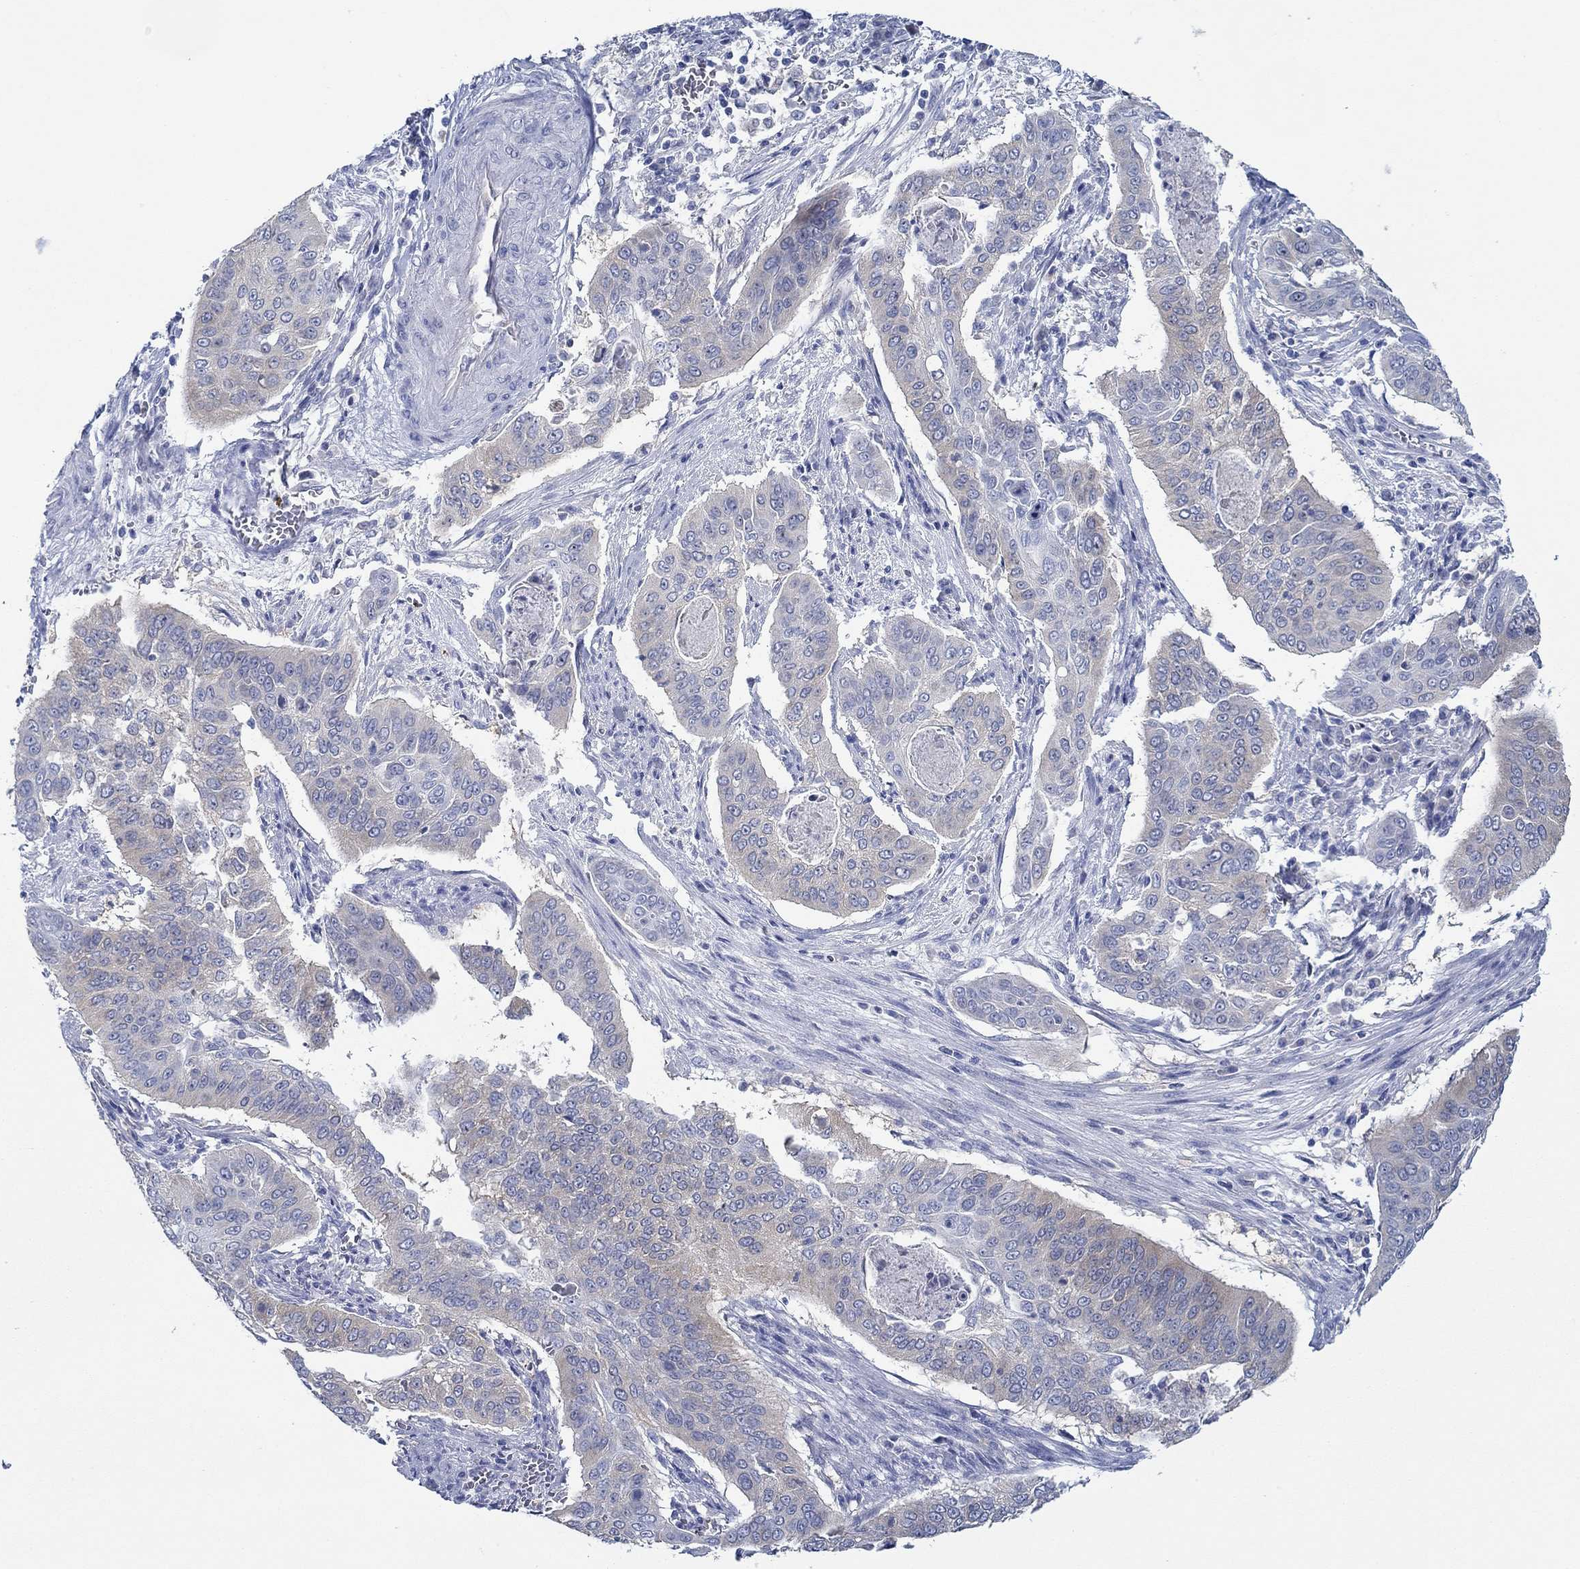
{"staining": {"intensity": "negative", "quantity": "none", "location": "none"}, "tissue": "cervical cancer", "cell_type": "Tumor cells", "image_type": "cancer", "snomed": [{"axis": "morphology", "description": "Squamous cell carcinoma, NOS"}, {"axis": "topography", "description": "Cervix"}], "caption": "Immunohistochemical staining of cervical cancer (squamous cell carcinoma) shows no significant positivity in tumor cells. (DAB (3,3'-diaminobenzidine) IHC visualized using brightfield microscopy, high magnification).", "gene": "SLC27A3", "patient": {"sex": "female", "age": 39}}